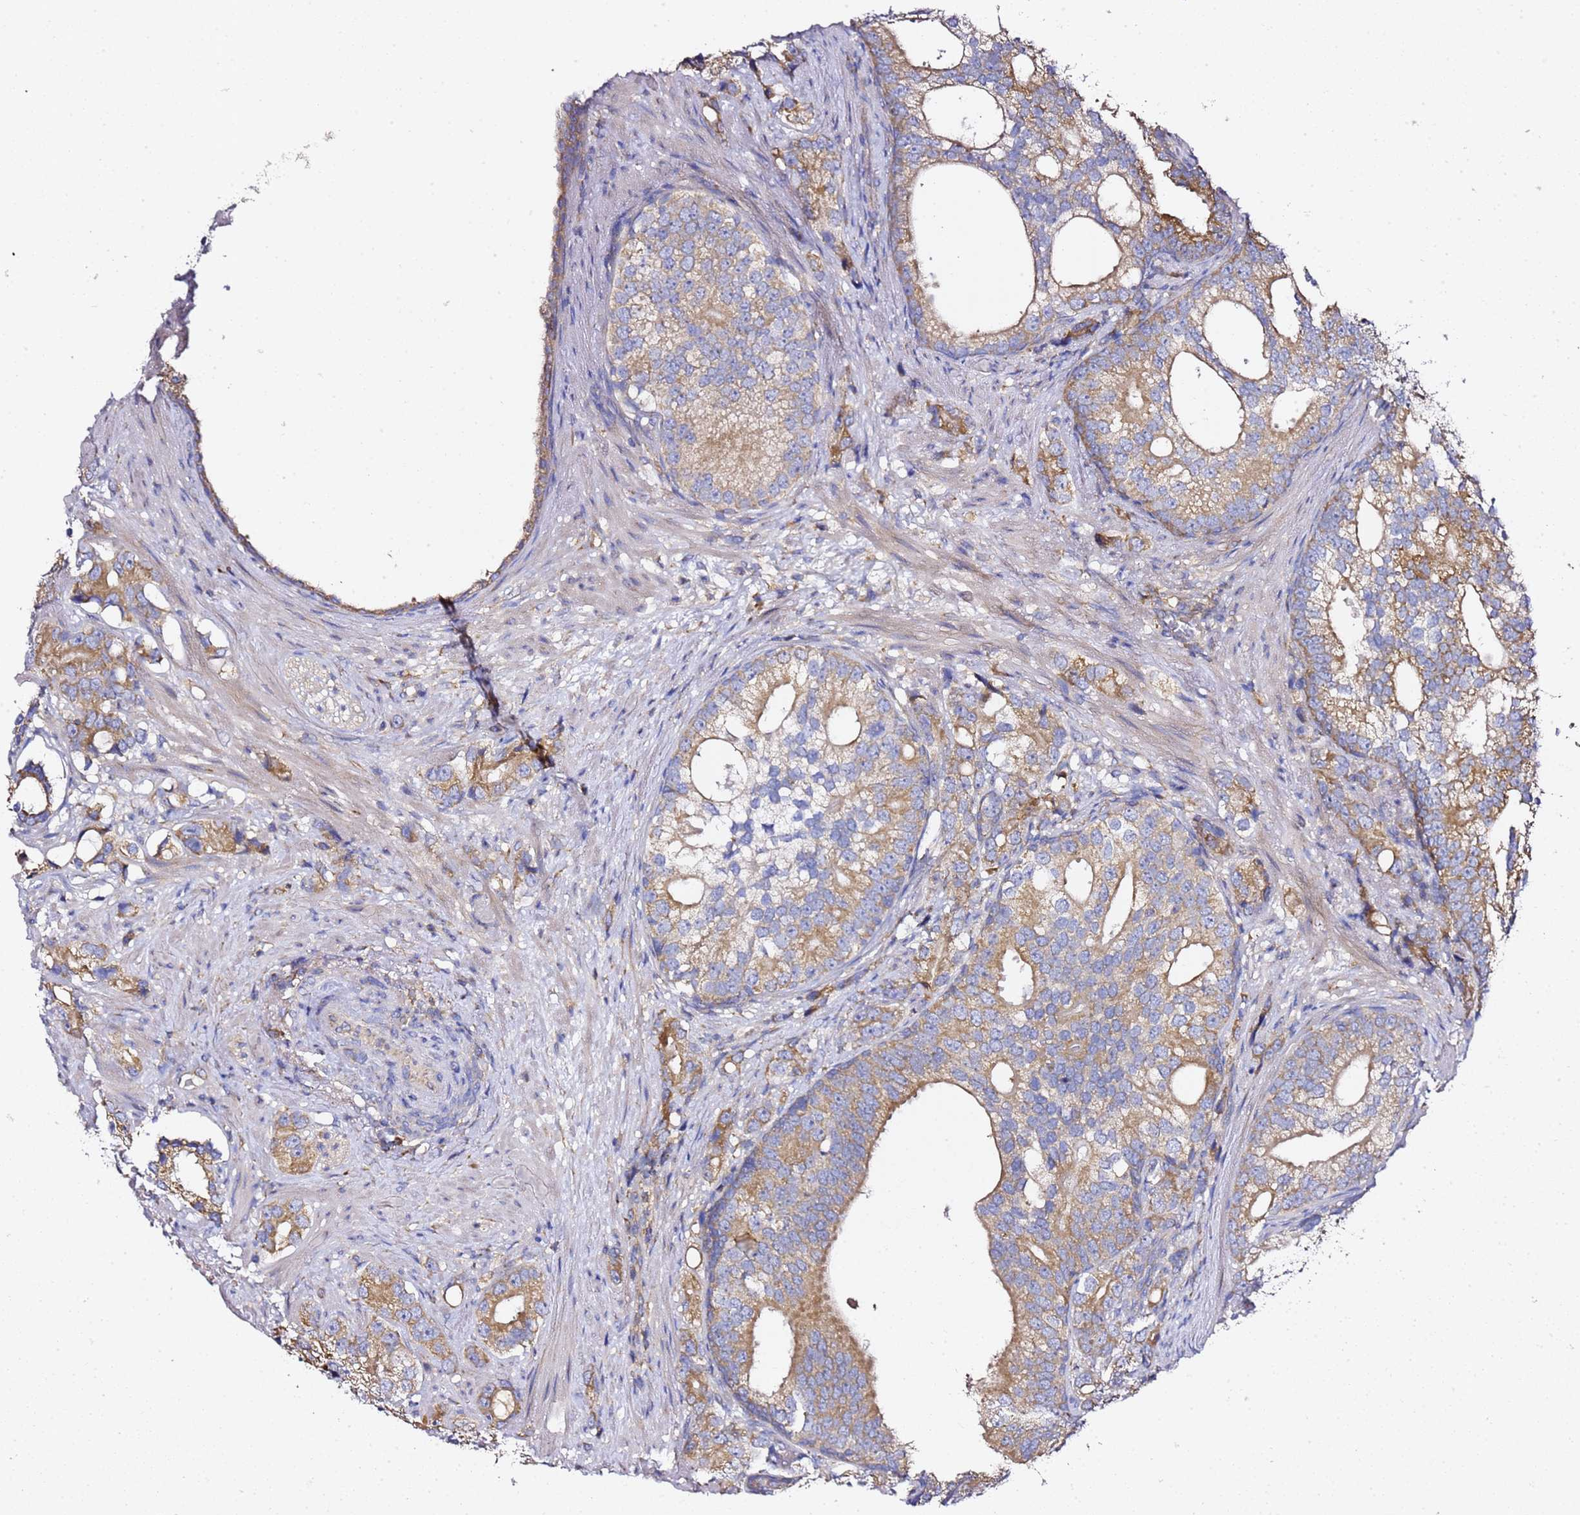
{"staining": {"intensity": "moderate", "quantity": ">75%", "location": "cytoplasmic/membranous"}, "tissue": "prostate cancer", "cell_type": "Tumor cells", "image_type": "cancer", "snomed": [{"axis": "morphology", "description": "Adenocarcinoma, High grade"}, {"axis": "topography", "description": "Prostate"}], "caption": "High-power microscopy captured an immunohistochemistry photomicrograph of prostate cancer, revealing moderate cytoplasmic/membranous expression in approximately >75% of tumor cells. (DAB = brown stain, brightfield microscopy at high magnification).", "gene": "C19orf12", "patient": {"sex": "male", "age": 75}}